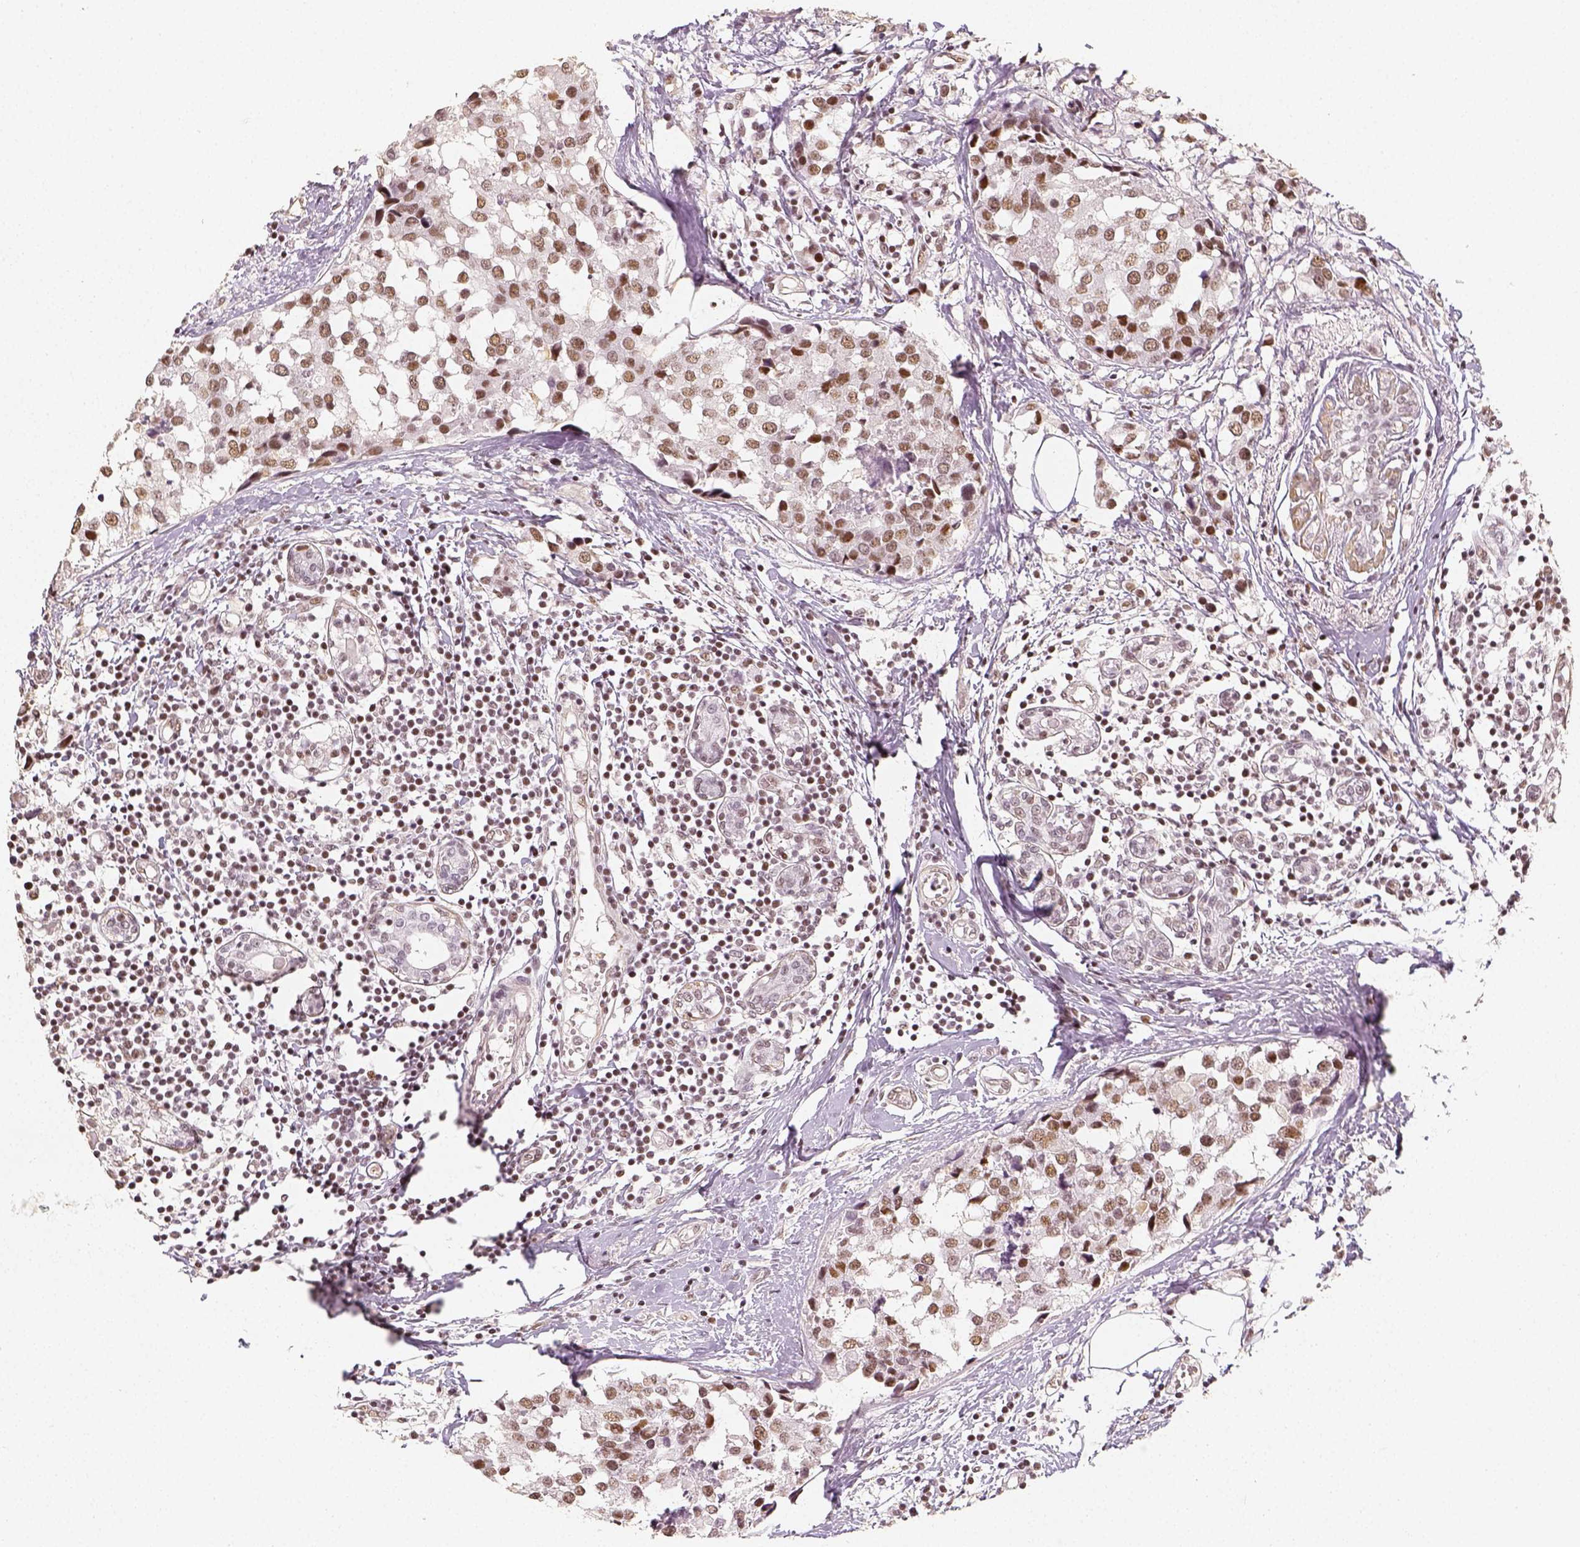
{"staining": {"intensity": "moderate", "quantity": ">75%", "location": "nuclear"}, "tissue": "breast cancer", "cell_type": "Tumor cells", "image_type": "cancer", "snomed": [{"axis": "morphology", "description": "Lobular carcinoma"}, {"axis": "topography", "description": "Breast"}], "caption": "Immunohistochemistry of human breast cancer (lobular carcinoma) displays medium levels of moderate nuclear positivity in about >75% of tumor cells. (brown staining indicates protein expression, while blue staining denotes nuclei).", "gene": "HDAC1", "patient": {"sex": "female", "age": 59}}